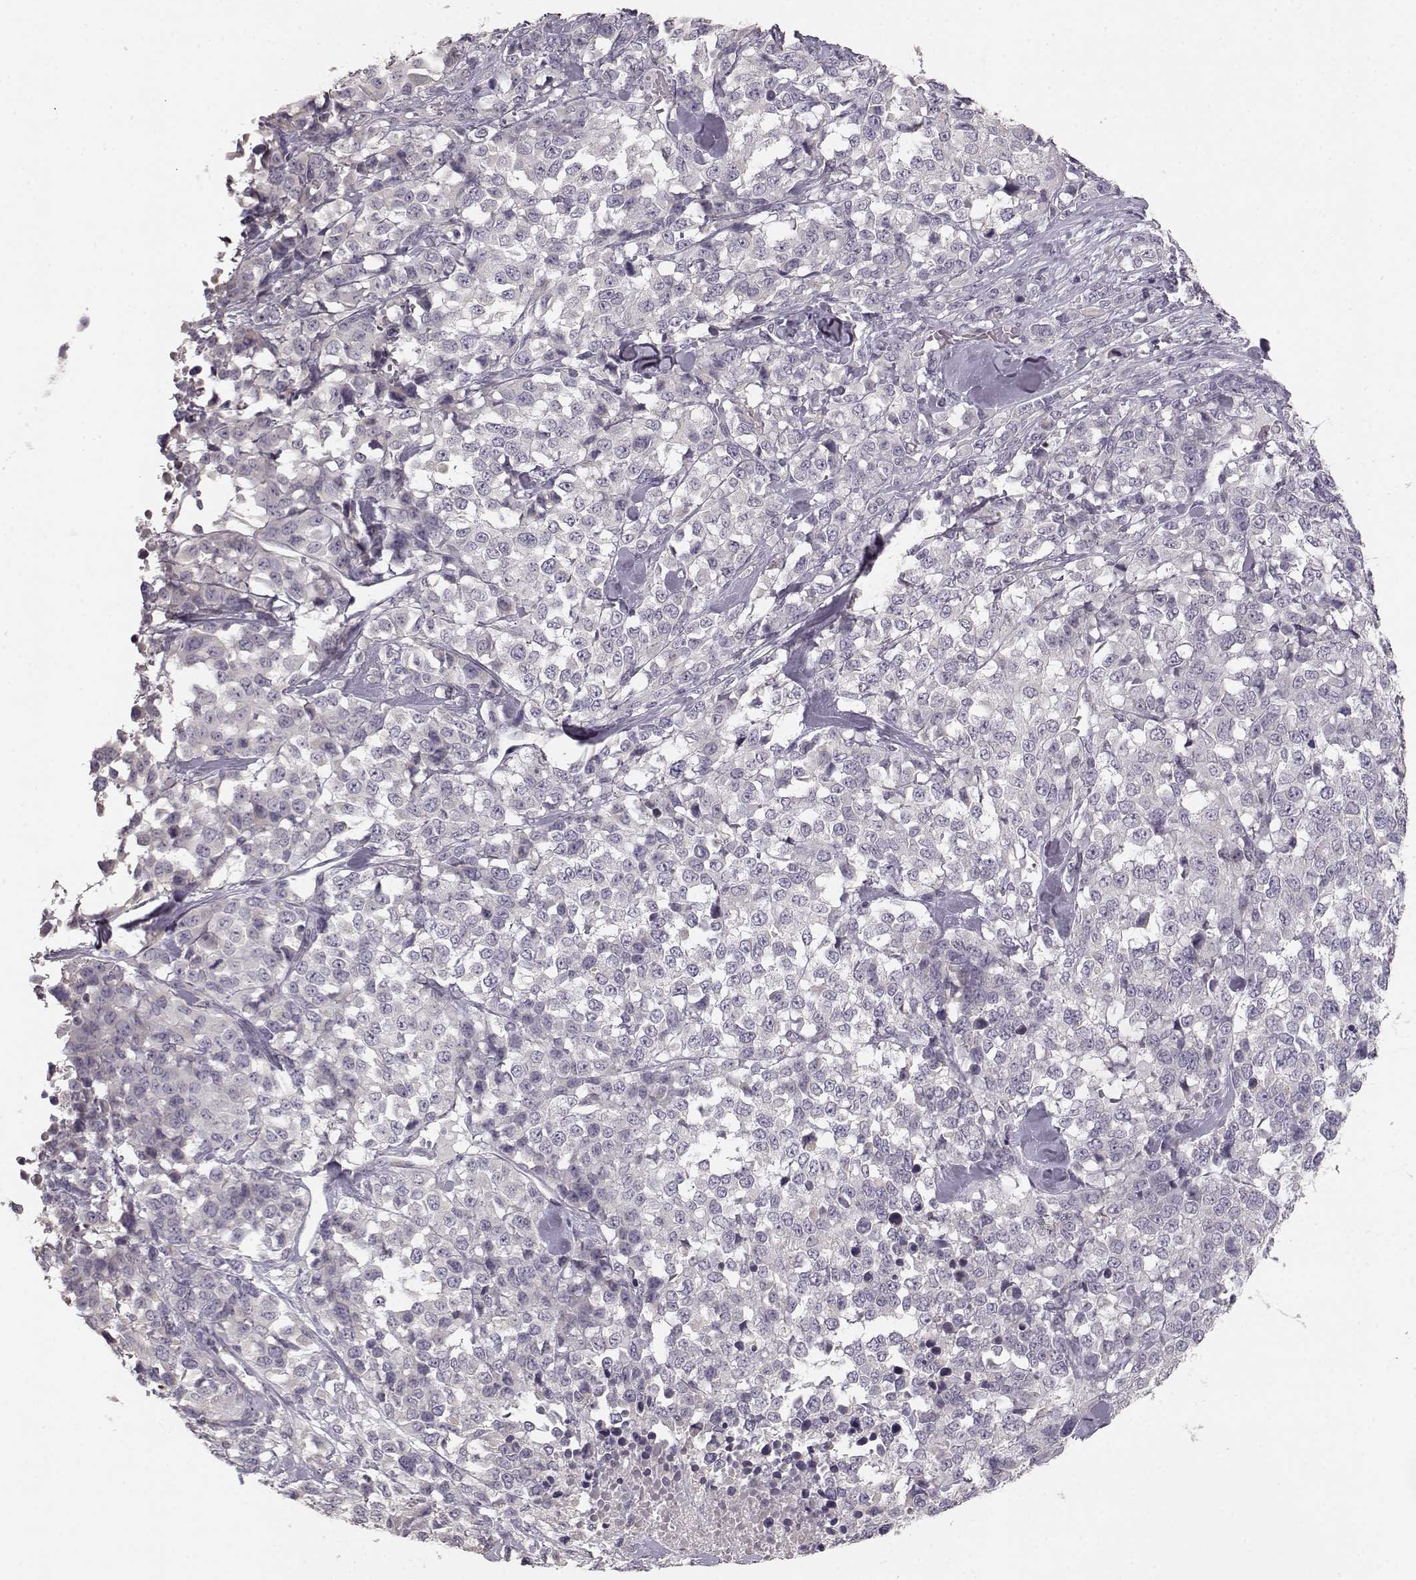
{"staining": {"intensity": "negative", "quantity": "none", "location": "none"}, "tissue": "melanoma", "cell_type": "Tumor cells", "image_type": "cancer", "snomed": [{"axis": "morphology", "description": "Malignant melanoma, Metastatic site"}, {"axis": "topography", "description": "Skin"}], "caption": "Immunohistochemistry (IHC) of human malignant melanoma (metastatic site) displays no staining in tumor cells.", "gene": "GHR", "patient": {"sex": "male", "age": 84}}